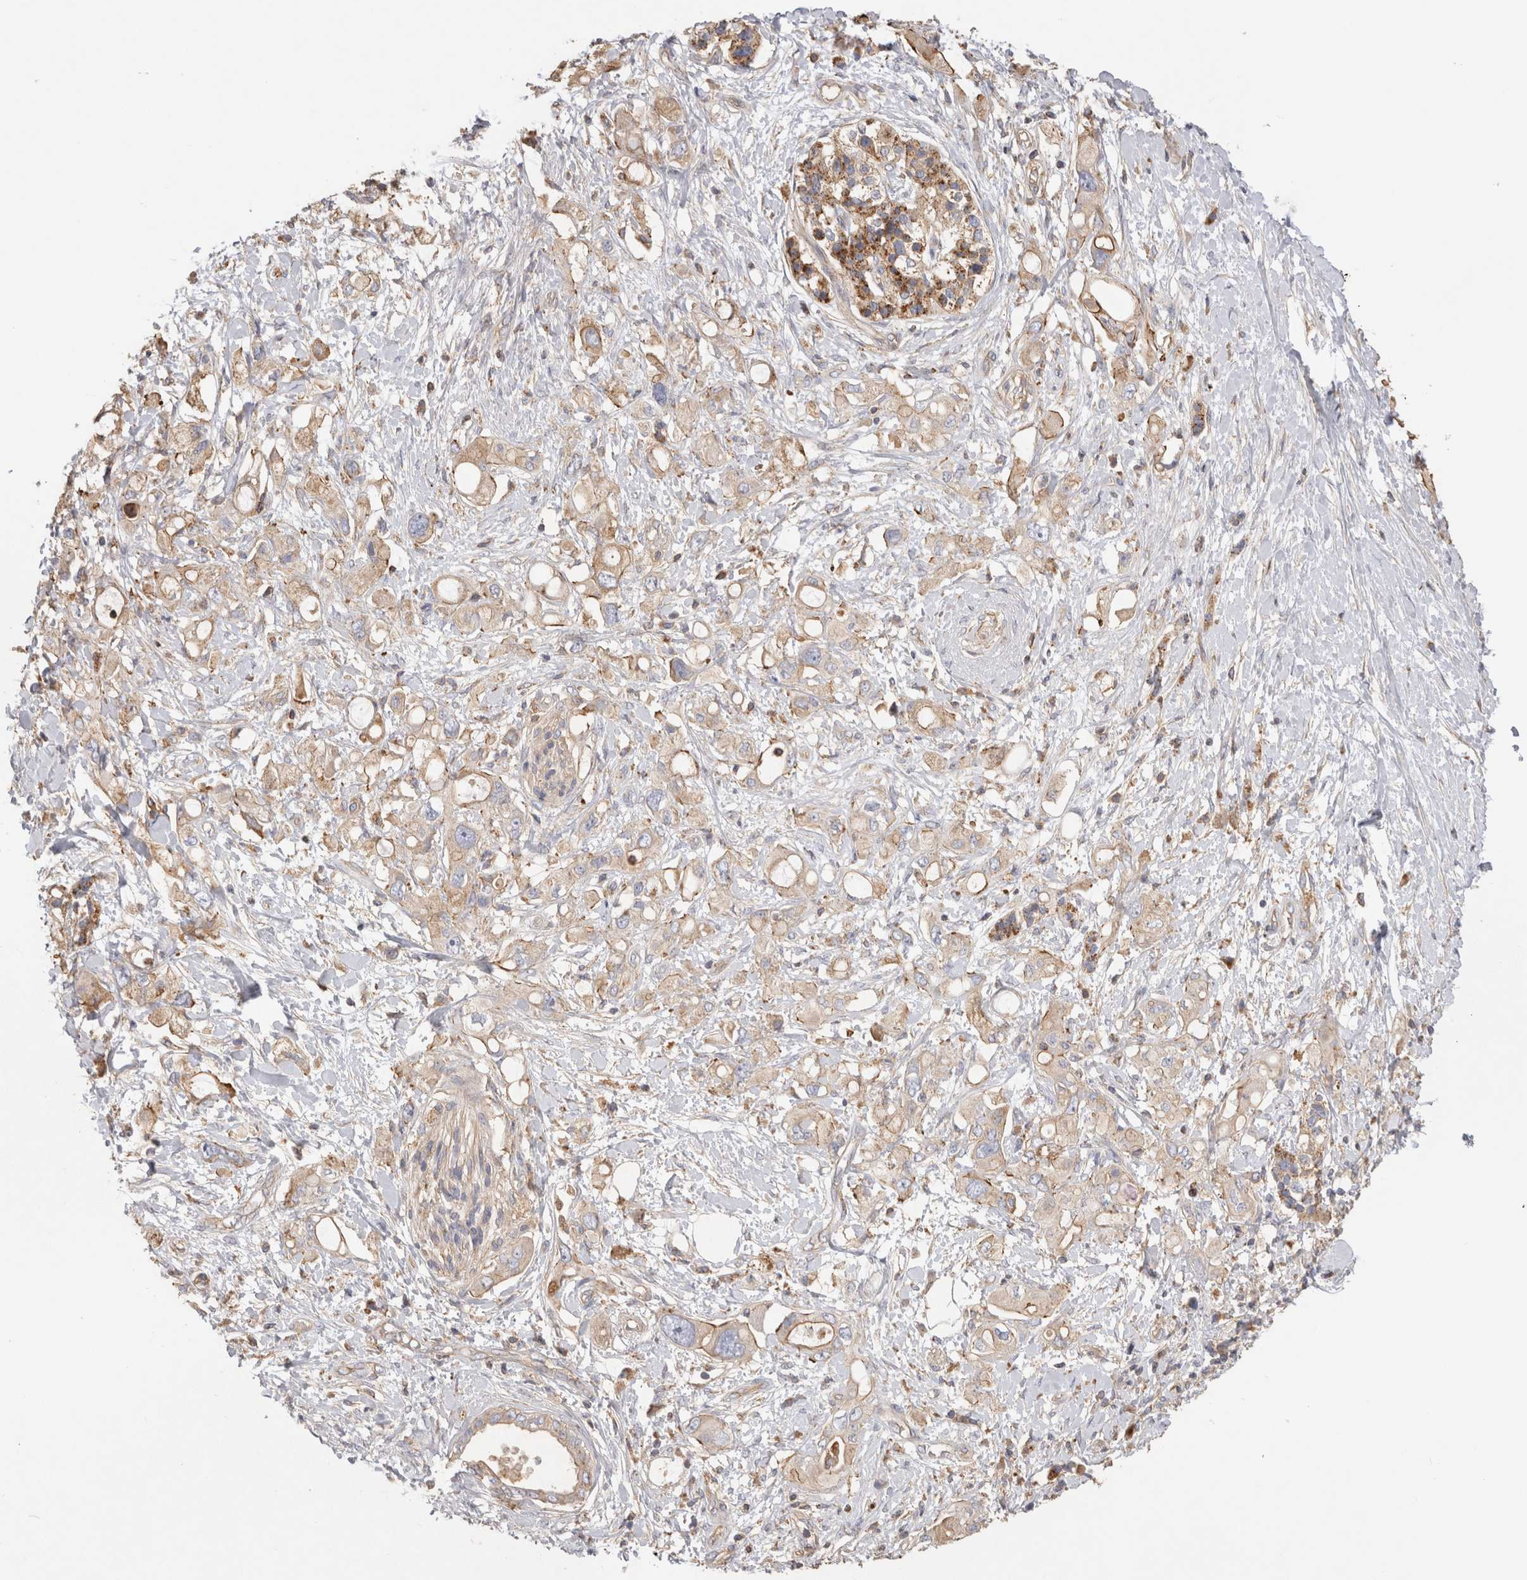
{"staining": {"intensity": "weak", "quantity": ">75%", "location": "cytoplasmic/membranous"}, "tissue": "pancreatic cancer", "cell_type": "Tumor cells", "image_type": "cancer", "snomed": [{"axis": "morphology", "description": "Adenocarcinoma, NOS"}, {"axis": "topography", "description": "Pancreas"}], "caption": "Protein expression analysis of human pancreatic cancer (adenocarcinoma) reveals weak cytoplasmic/membranous staining in about >75% of tumor cells. Immunohistochemistry (ihc) stains the protein in brown and the nuclei are stained blue.", "gene": "CHMP6", "patient": {"sex": "female", "age": 56}}